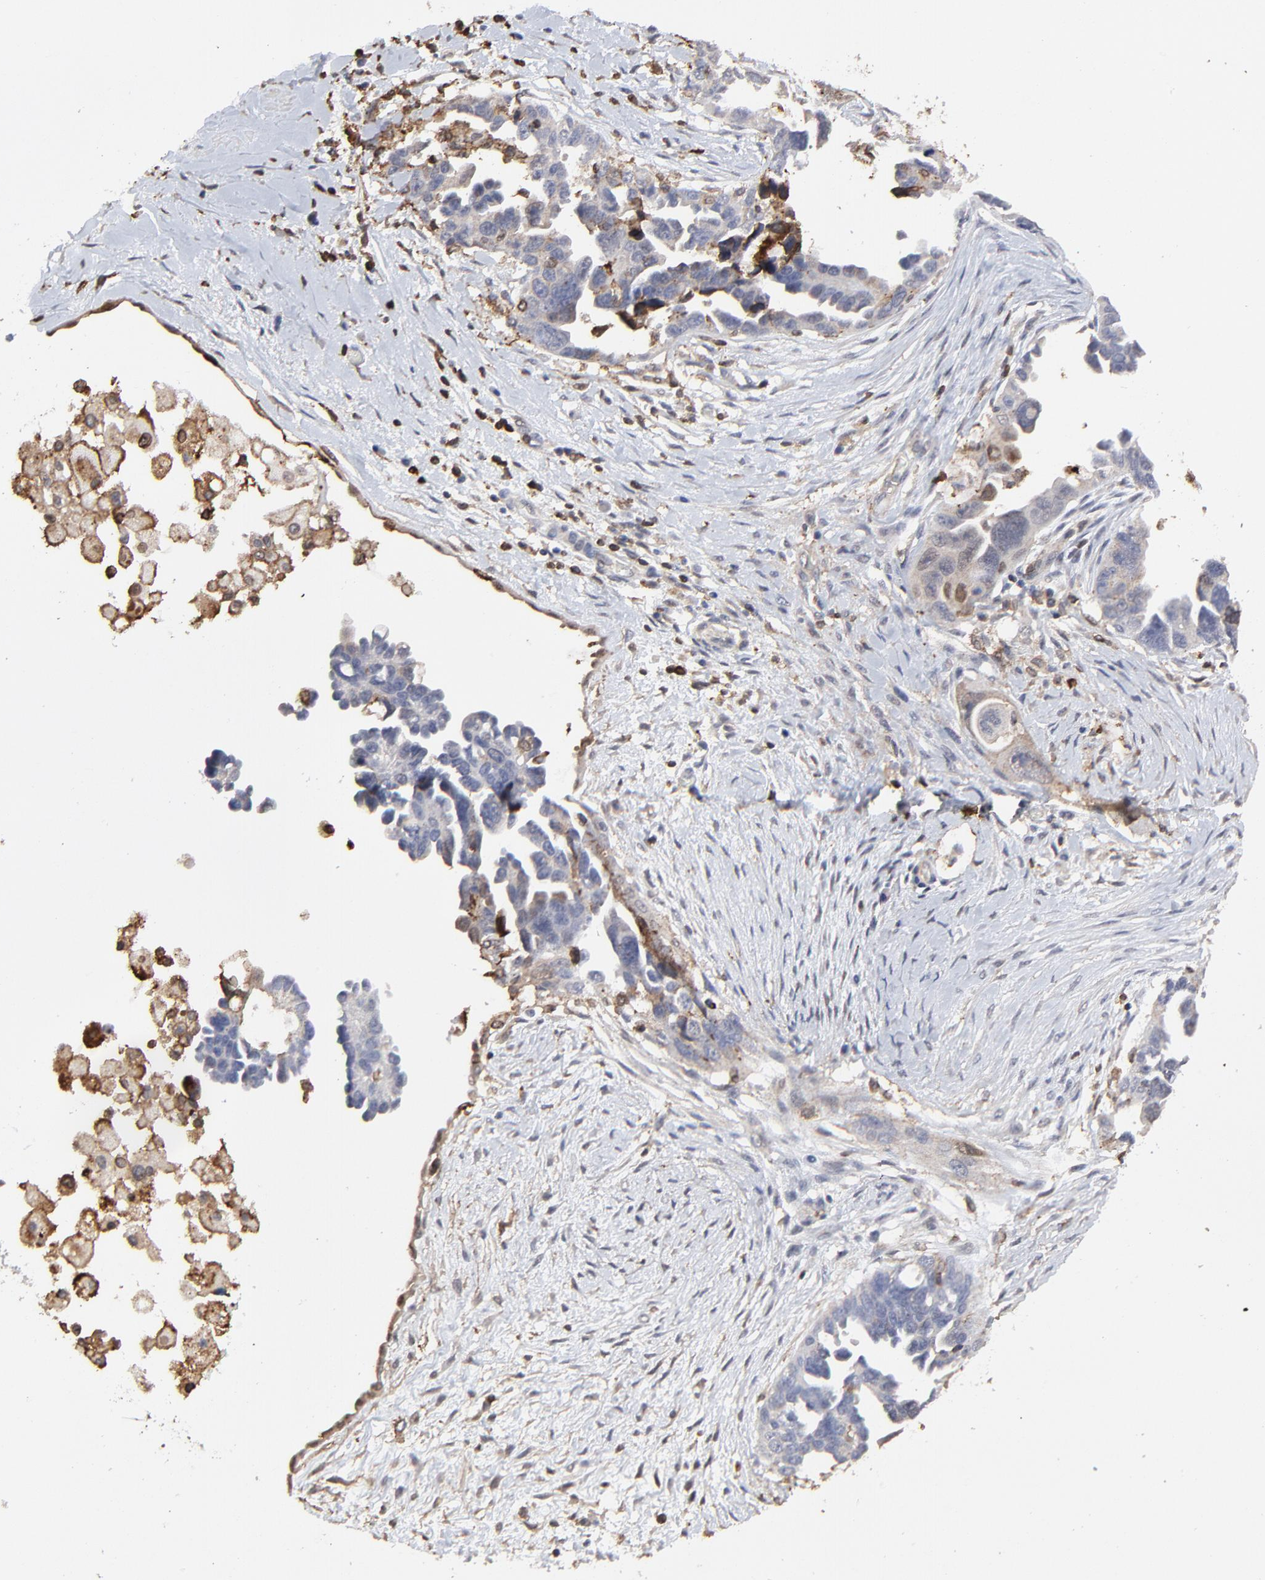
{"staining": {"intensity": "negative", "quantity": "none", "location": "none"}, "tissue": "ovarian cancer", "cell_type": "Tumor cells", "image_type": "cancer", "snomed": [{"axis": "morphology", "description": "Cystadenocarcinoma, serous, NOS"}, {"axis": "topography", "description": "Ovary"}], "caption": "Human ovarian cancer stained for a protein using immunohistochemistry (IHC) demonstrates no expression in tumor cells.", "gene": "SLC6A14", "patient": {"sex": "female", "age": 63}}